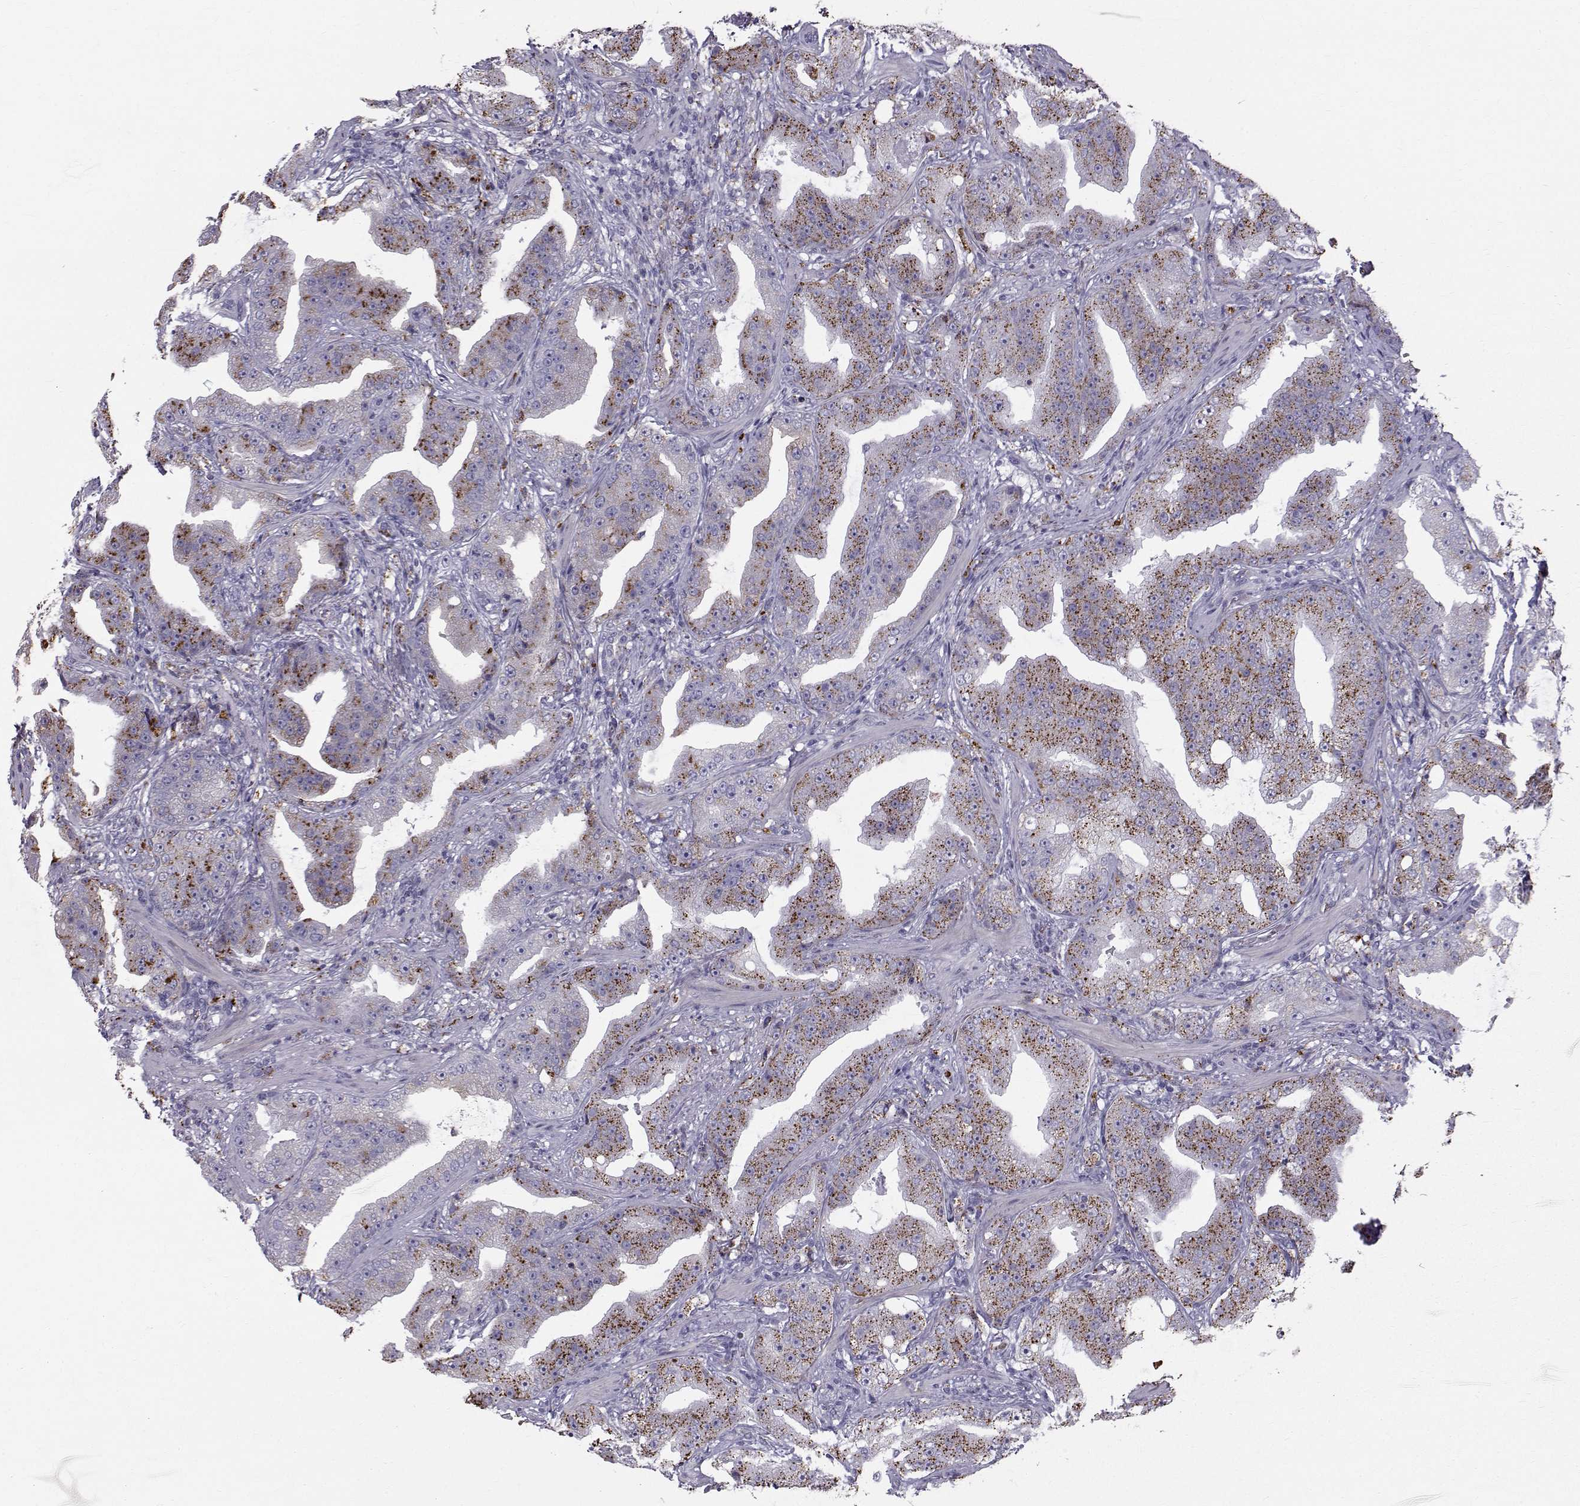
{"staining": {"intensity": "moderate", "quantity": ">75%", "location": "cytoplasmic/membranous"}, "tissue": "prostate cancer", "cell_type": "Tumor cells", "image_type": "cancer", "snomed": [{"axis": "morphology", "description": "Adenocarcinoma, Low grade"}, {"axis": "topography", "description": "Prostate"}], "caption": "Prostate cancer stained with DAB (3,3'-diaminobenzidine) IHC reveals medium levels of moderate cytoplasmic/membranous expression in about >75% of tumor cells. (DAB (3,3'-diaminobenzidine) IHC with brightfield microscopy, high magnification).", "gene": "CALCR", "patient": {"sex": "male", "age": 62}}